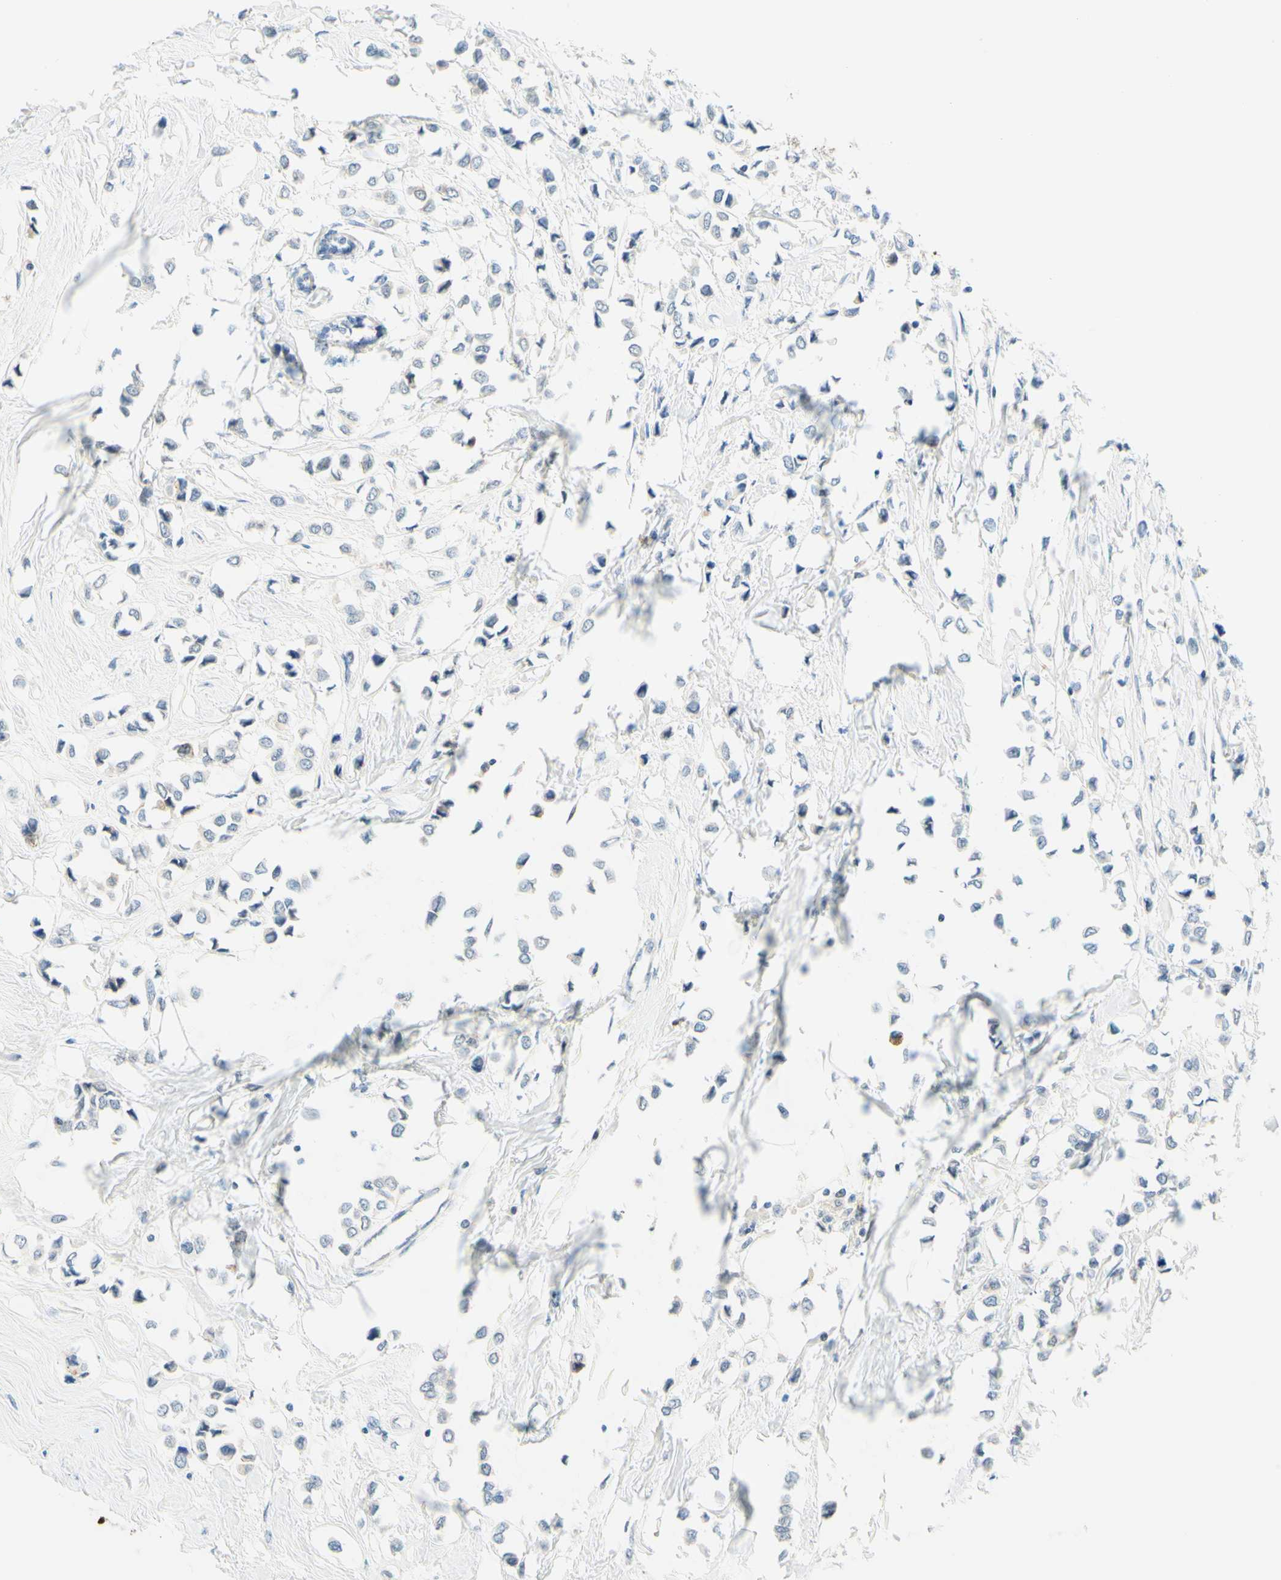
{"staining": {"intensity": "negative", "quantity": "none", "location": "none"}, "tissue": "breast cancer", "cell_type": "Tumor cells", "image_type": "cancer", "snomed": [{"axis": "morphology", "description": "Lobular carcinoma"}, {"axis": "topography", "description": "Breast"}], "caption": "Protein analysis of breast cancer demonstrates no significant expression in tumor cells. (Immunohistochemistry, brightfield microscopy, high magnification).", "gene": "TREM2", "patient": {"sex": "female", "age": 51}}